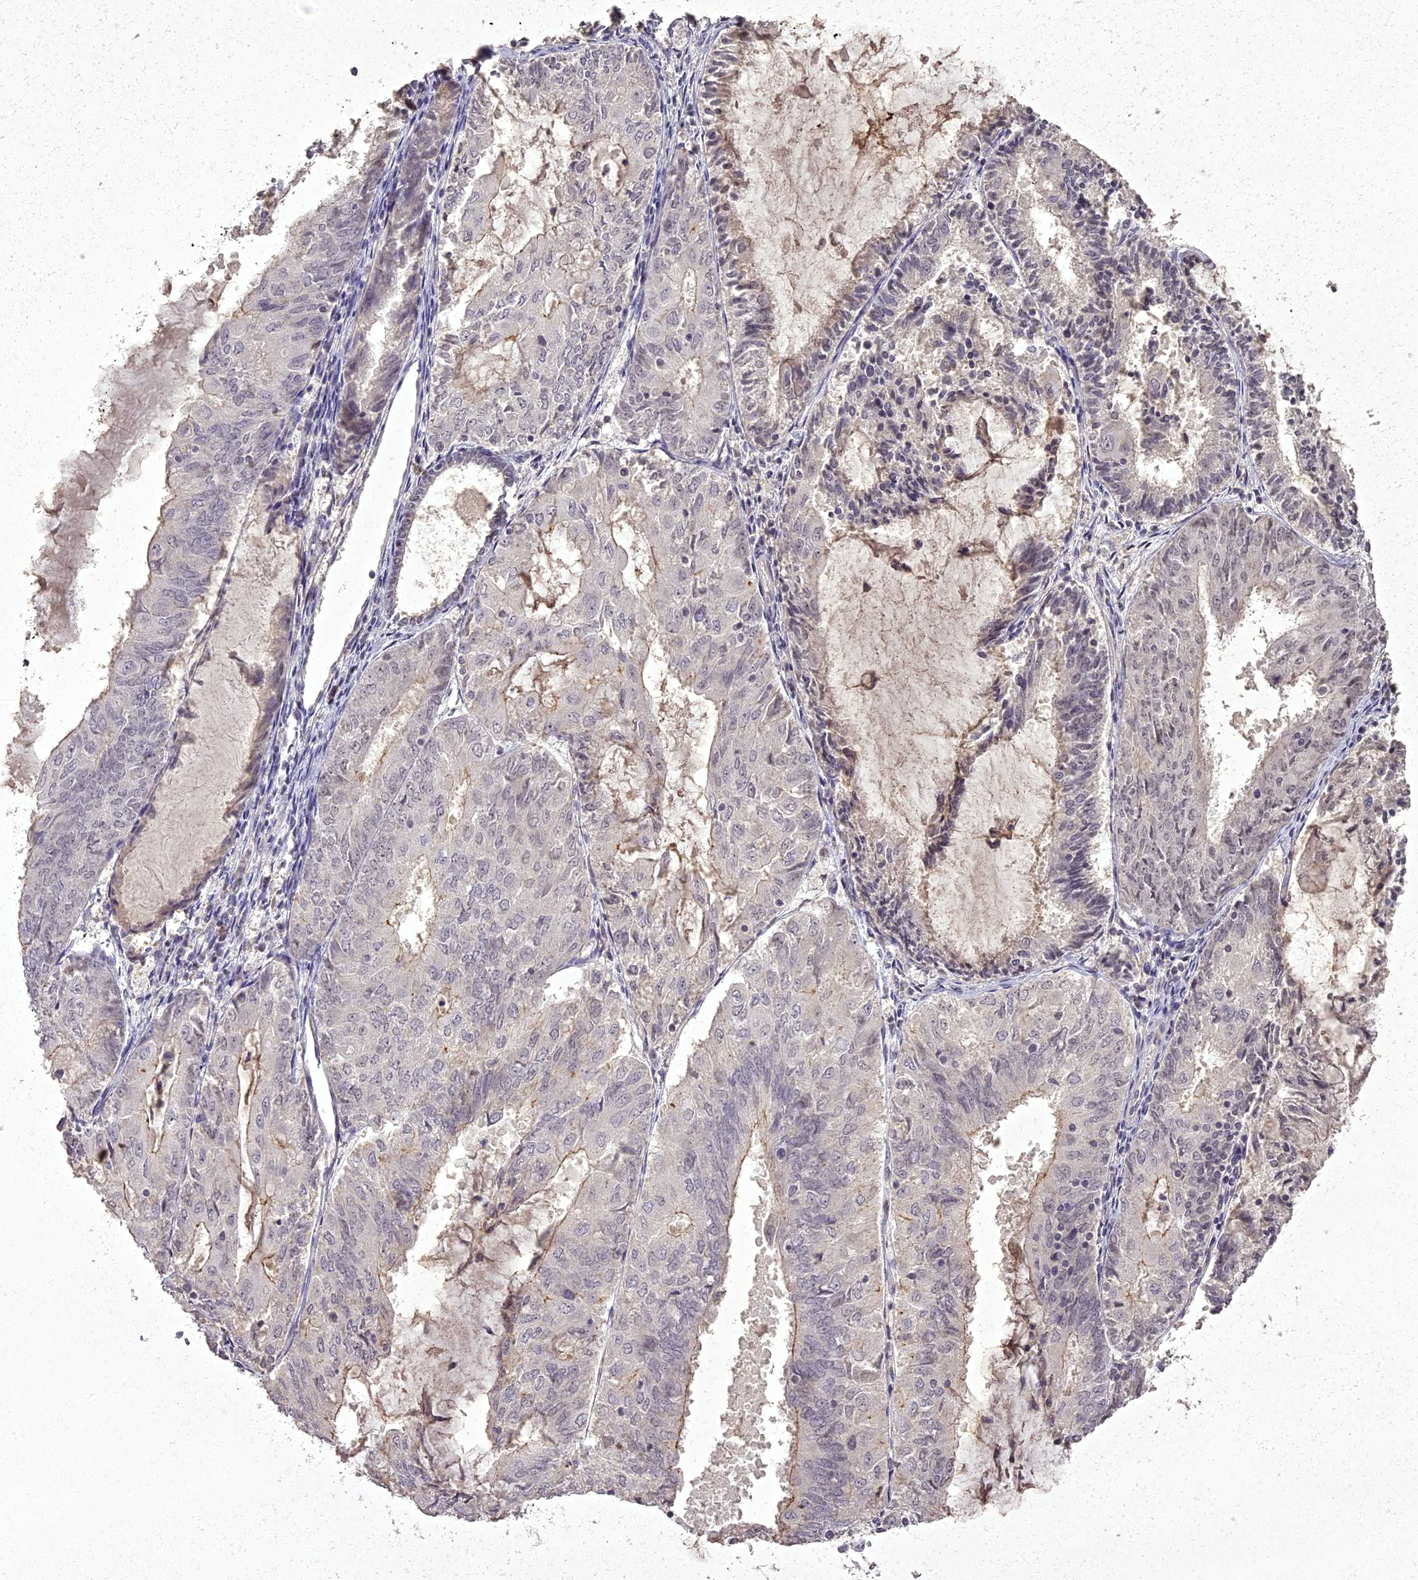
{"staining": {"intensity": "moderate", "quantity": "<25%", "location": "cytoplasmic/membranous"}, "tissue": "endometrial cancer", "cell_type": "Tumor cells", "image_type": "cancer", "snomed": [{"axis": "morphology", "description": "Adenocarcinoma, NOS"}, {"axis": "topography", "description": "Endometrium"}], "caption": "An image of human endometrial cancer (adenocarcinoma) stained for a protein displays moderate cytoplasmic/membranous brown staining in tumor cells. Nuclei are stained in blue.", "gene": "ING5", "patient": {"sex": "female", "age": 81}}